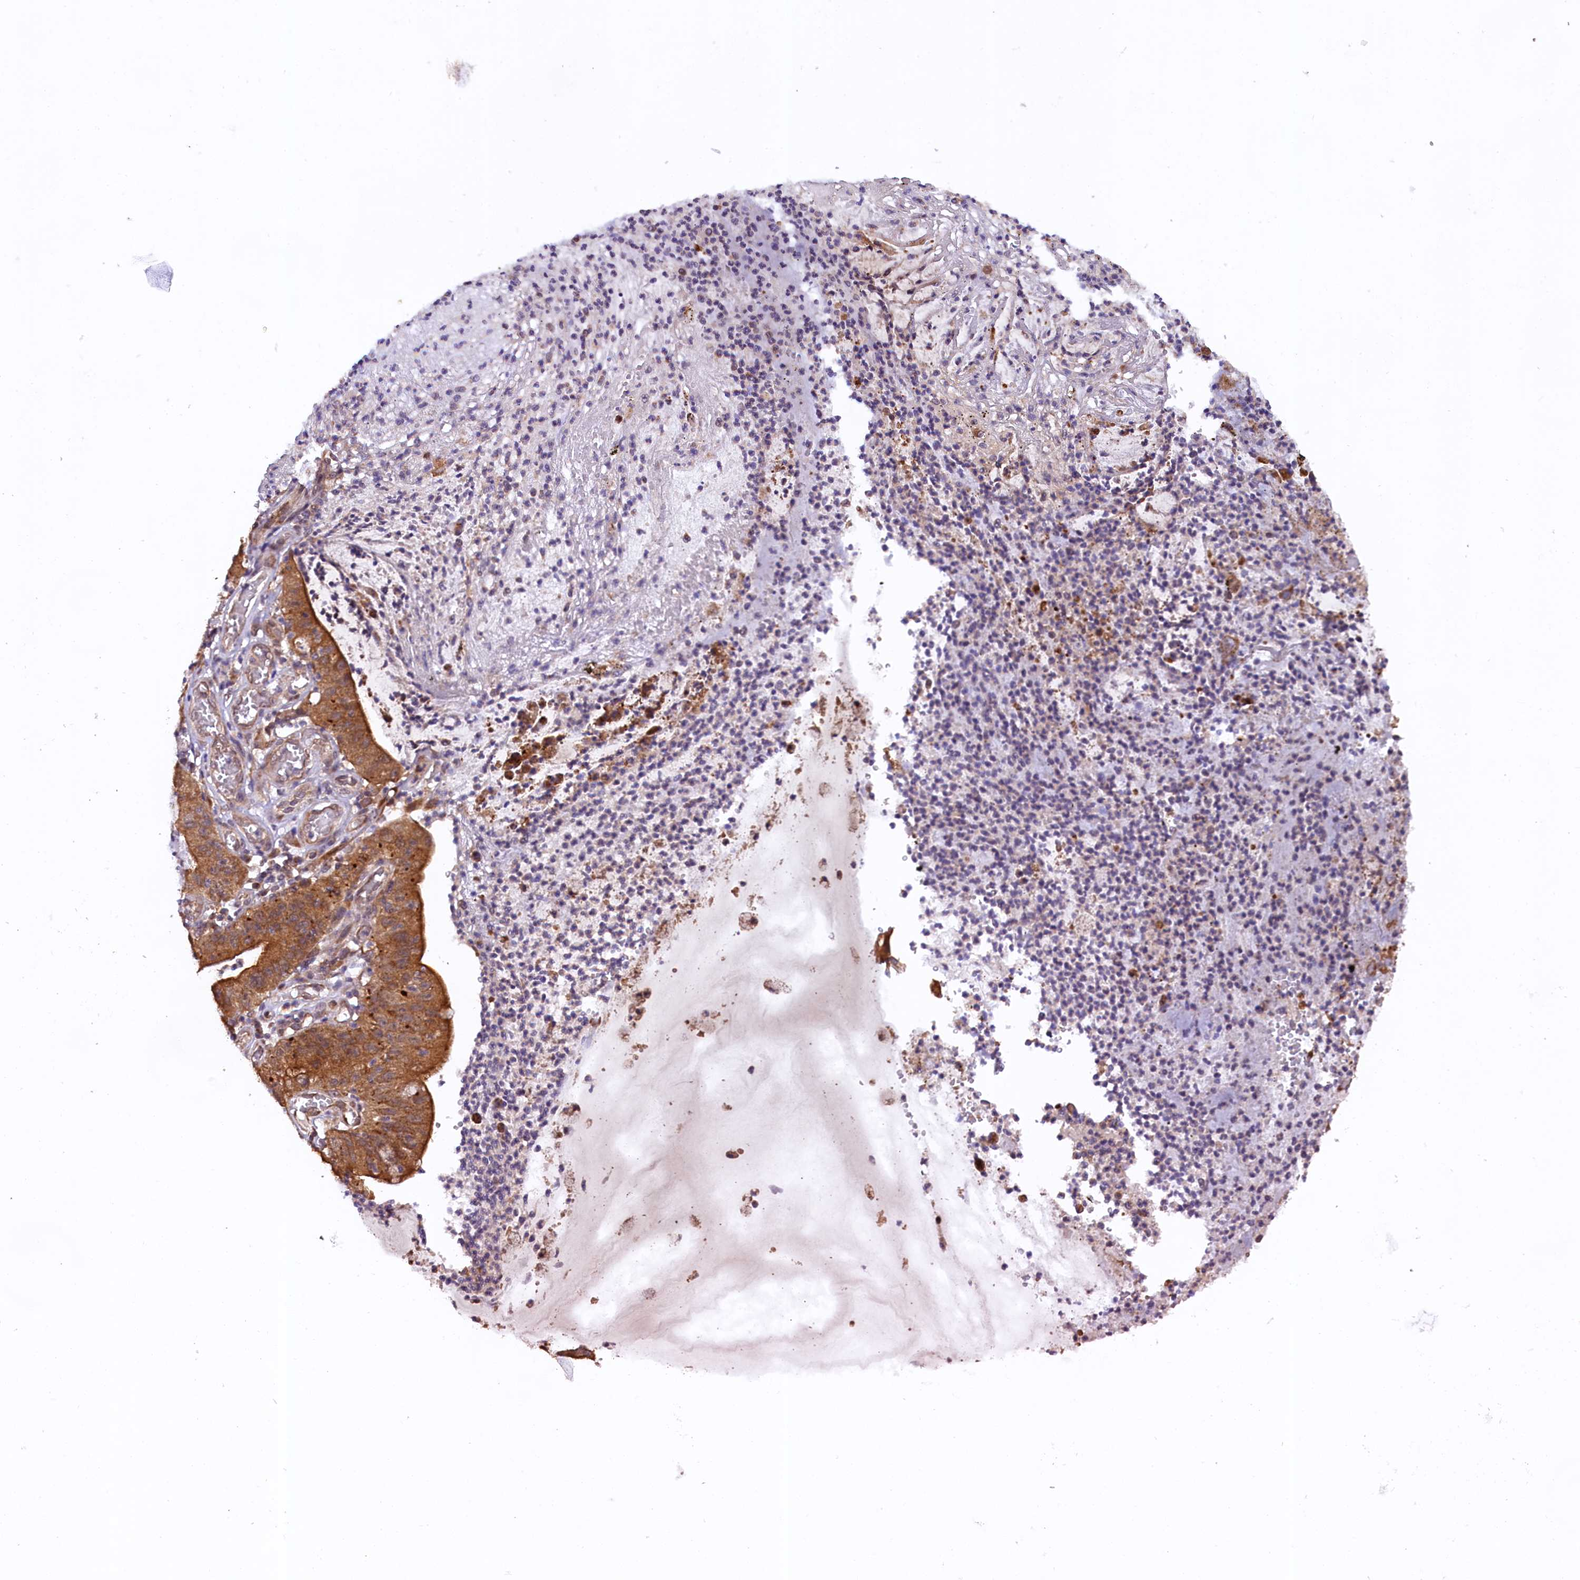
{"staining": {"intensity": "moderate", "quantity": ">75%", "location": "cytoplasmic/membranous"}, "tissue": "stomach cancer", "cell_type": "Tumor cells", "image_type": "cancer", "snomed": [{"axis": "morphology", "description": "Adenocarcinoma, NOS"}, {"axis": "topography", "description": "Stomach"}], "caption": "A photomicrograph showing moderate cytoplasmic/membranous positivity in about >75% of tumor cells in stomach cancer (adenocarcinoma), as visualized by brown immunohistochemical staining.", "gene": "DOHH", "patient": {"sex": "male", "age": 59}}